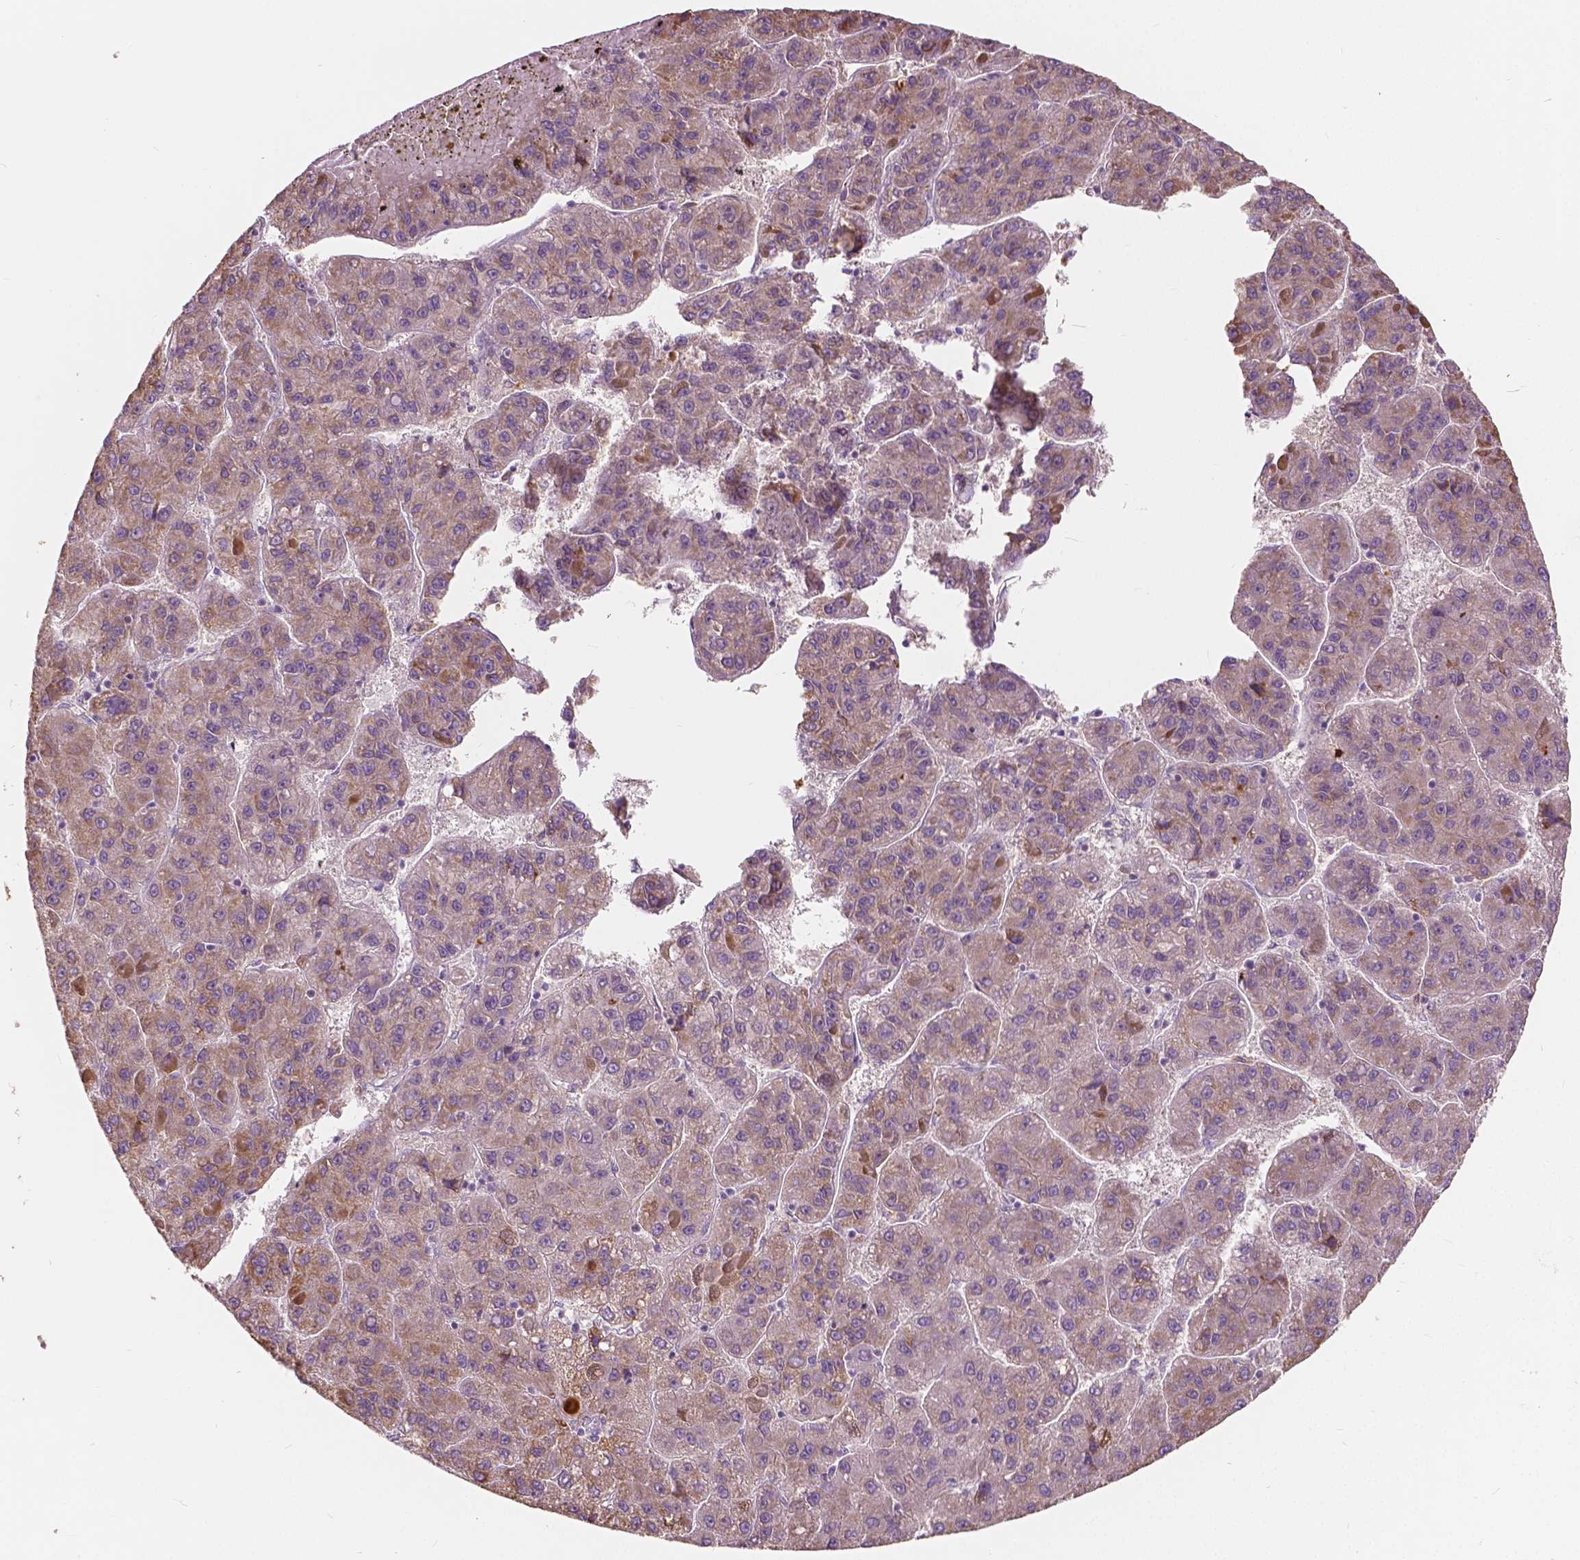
{"staining": {"intensity": "weak", "quantity": "<25%", "location": "cytoplasmic/membranous"}, "tissue": "liver cancer", "cell_type": "Tumor cells", "image_type": "cancer", "snomed": [{"axis": "morphology", "description": "Carcinoma, Hepatocellular, NOS"}, {"axis": "topography", "description": "Liver"}], "caption": "This is an immunohistochemistry (IHC) micrograph of human hepatocellular carcinoma (liver). There is no staining in tumor cells.", "gene": "DLX6", "patient": {"sex": "female", "age": 82}}